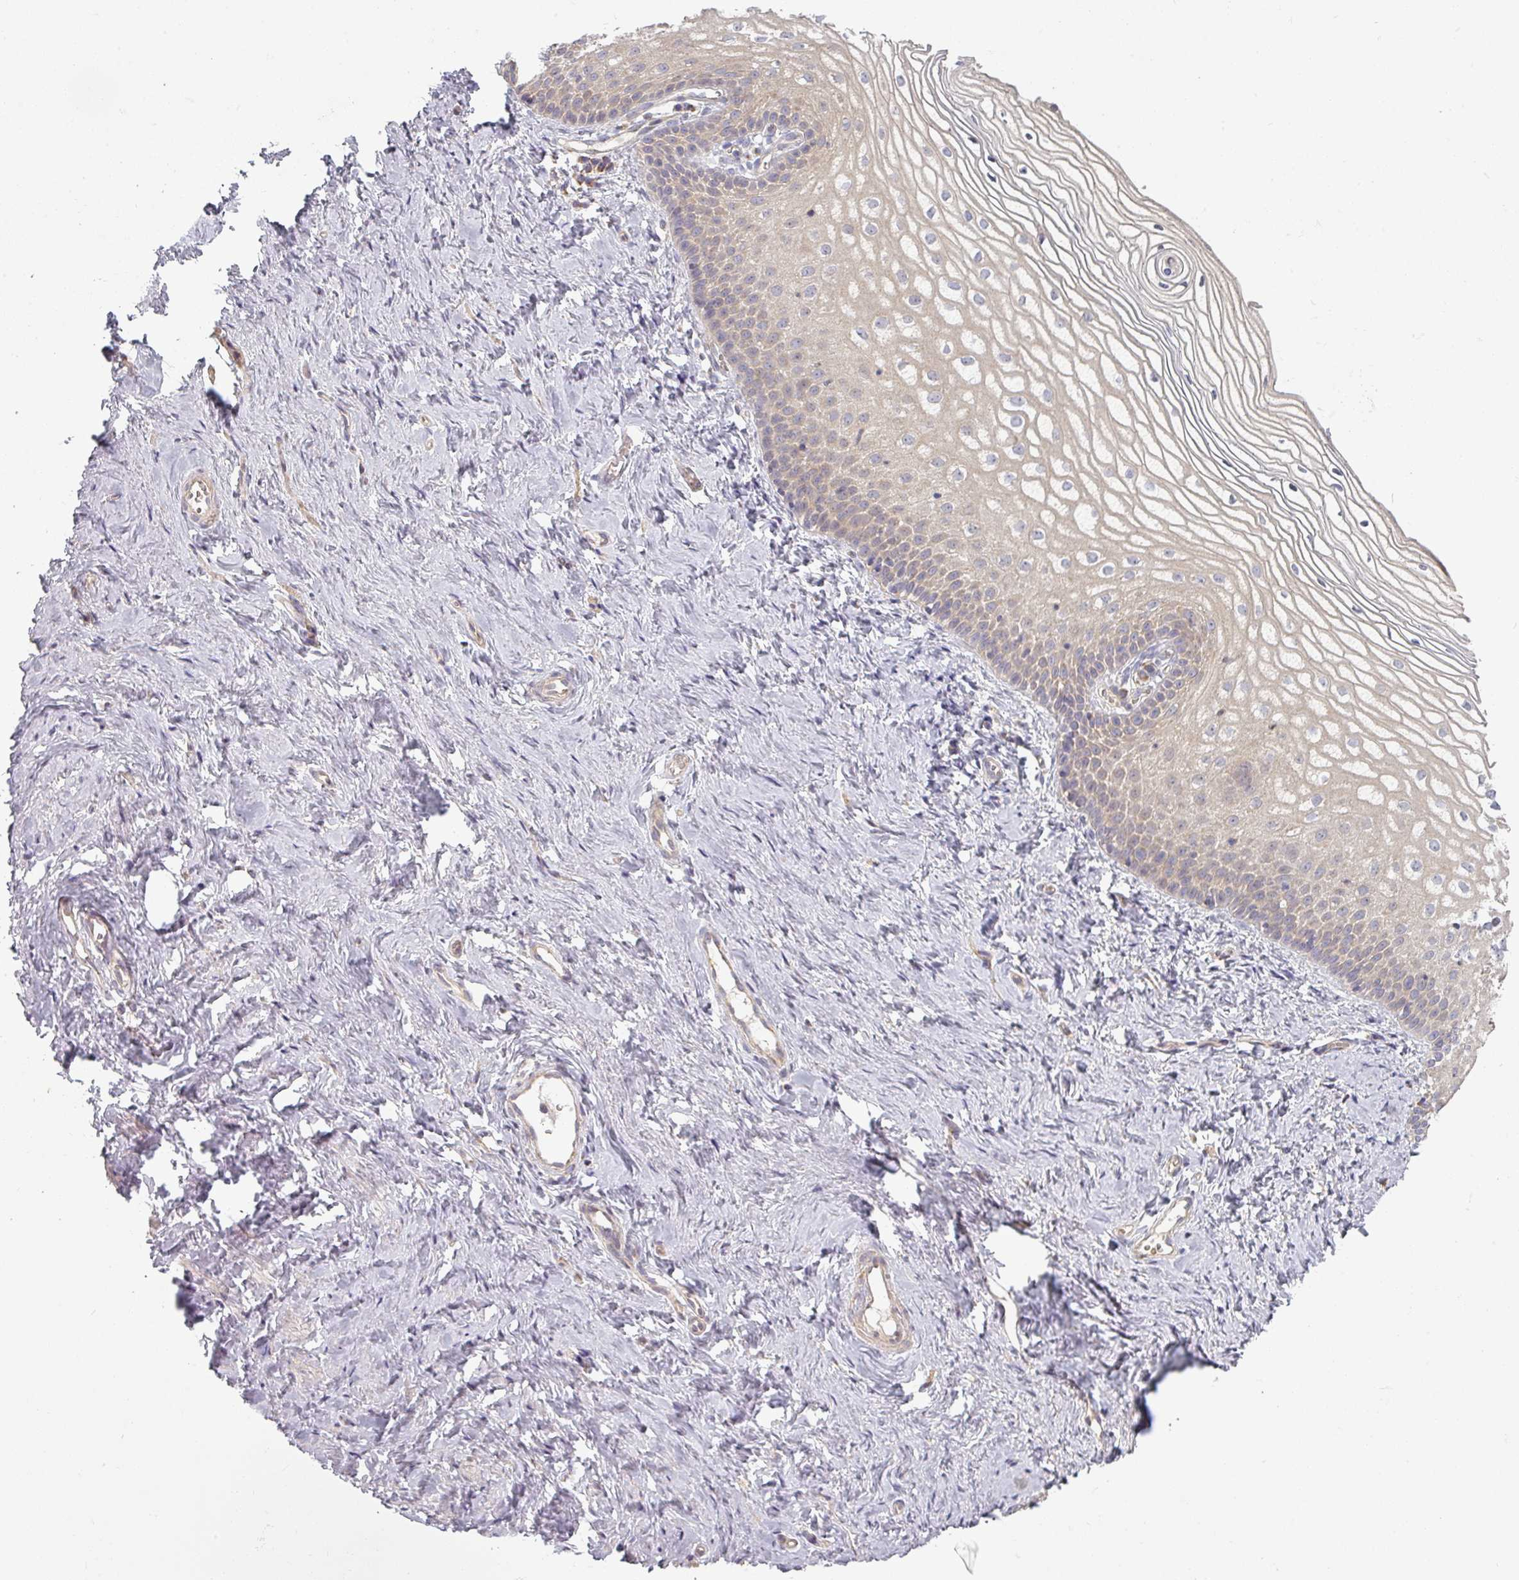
{"staining": {"intensity": "weak", "quantity": "25%-75%", "location": "cytoplasmic/membranous"}, "tissue": "vagina", "cell_type": "Squamous epithelial cells", "image_type": "normal", "snomed": [{"axis": "morphology", "description": "Normal tissue, NOS"}, {"axis": "topography", "description": "Vagina"}], "caption": "IHC histopathology image of normal vagina: human vagina stained using IHC exhibits low levels of weak protein expression localized specifically in the cytoplasmic/membranous of squamous epithelial cells, appearing as a cytoplasmic/membranous brown color.", "gene": "PLEKHJ1", "patient": {"sex": "female", "age": 56}}